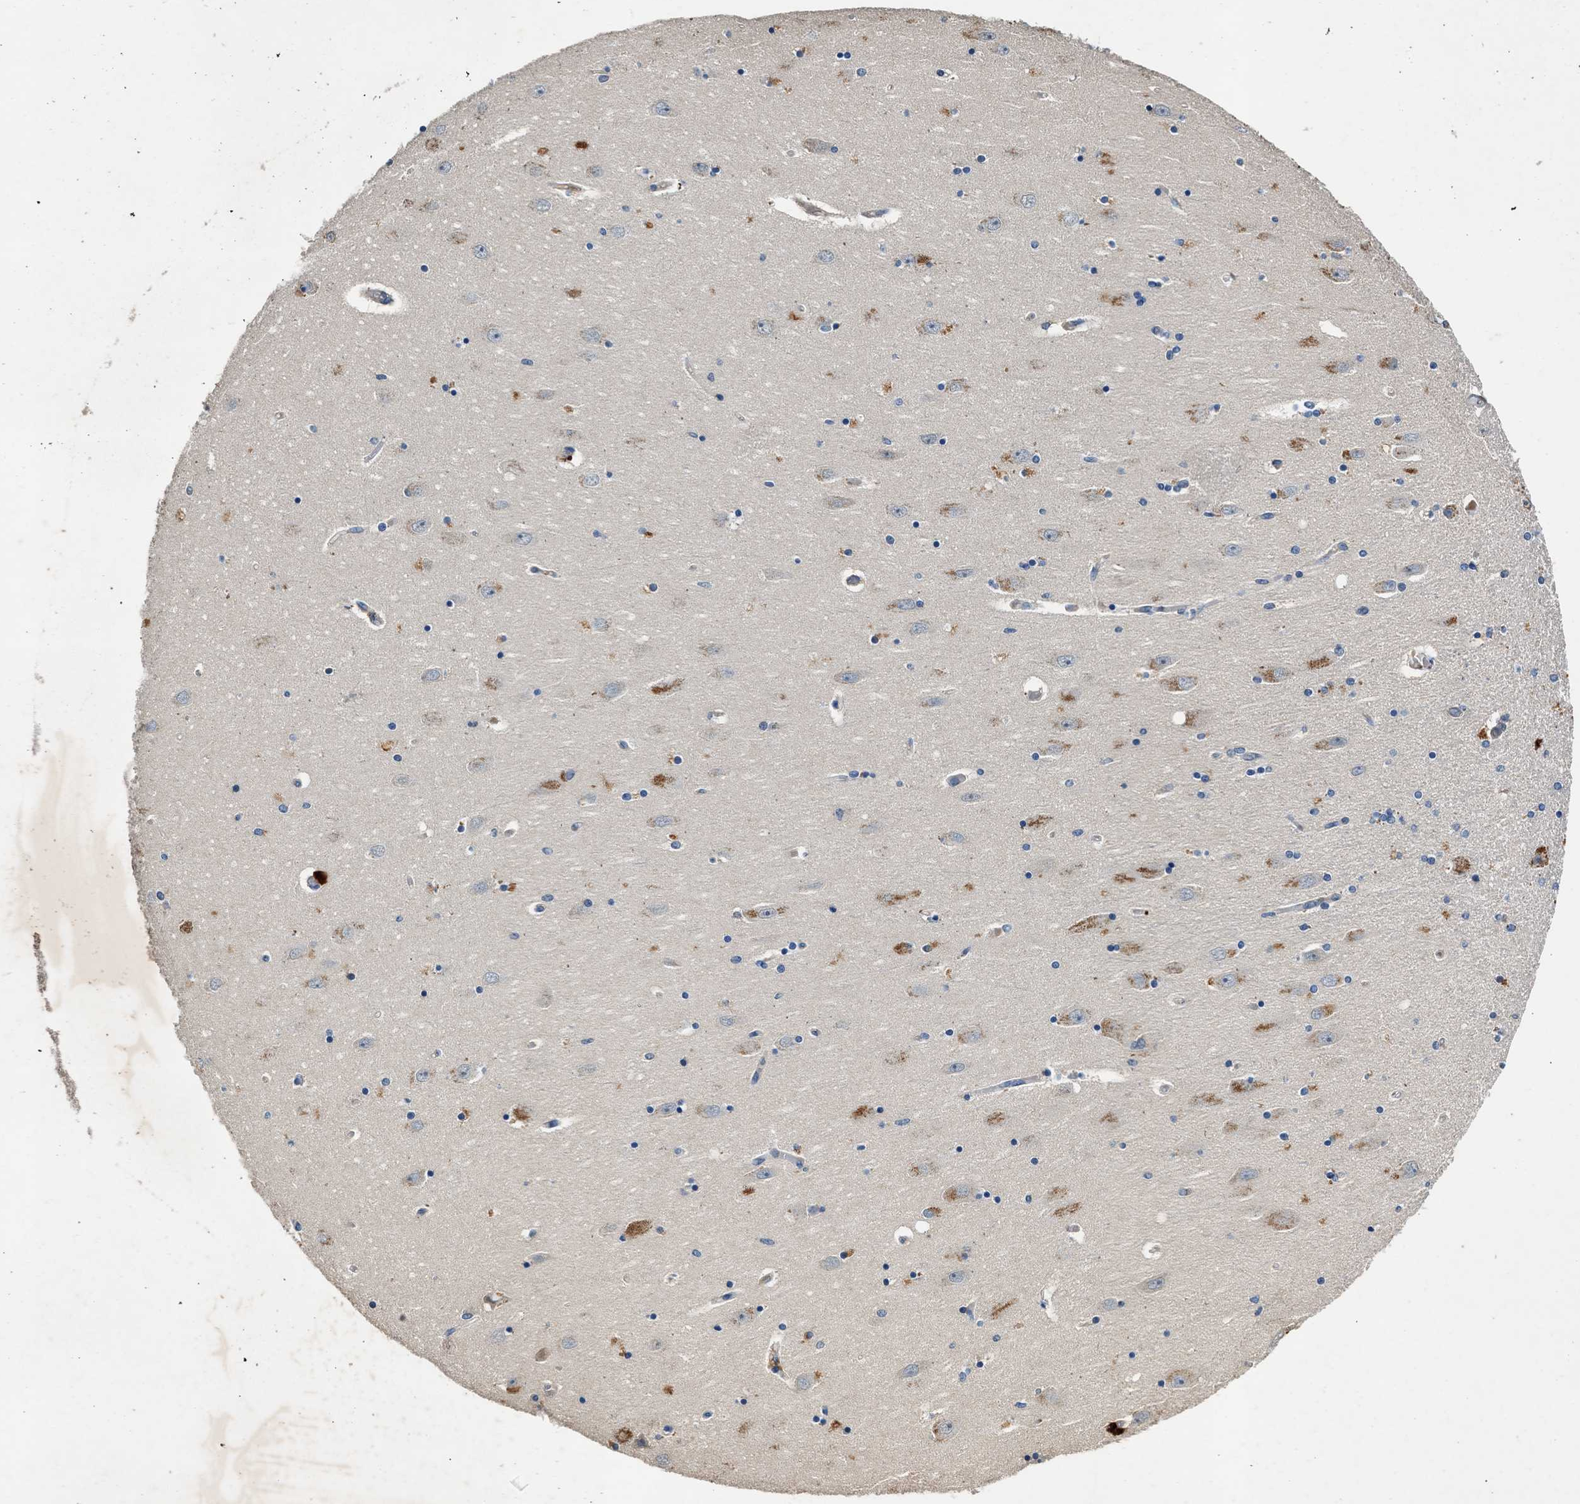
{"staining": {"intensity": "negative", "quantity": "none", "location": "none"}, "tissue": "hippocampus", "cell_type": "Glial cells", "image_type": "normal", "snomed": [{"axis": "morphology", "description": "Normal tissue, NOS"}, {"axis": "topography", "description": "Hippocampus"}], "caption": "Immunohistochemical staining of benign human hippocampus demonstrates no significant positivity in glial cells.", "gene": "RWDD2B", "patient": {"sex": "female", "age": 54}}